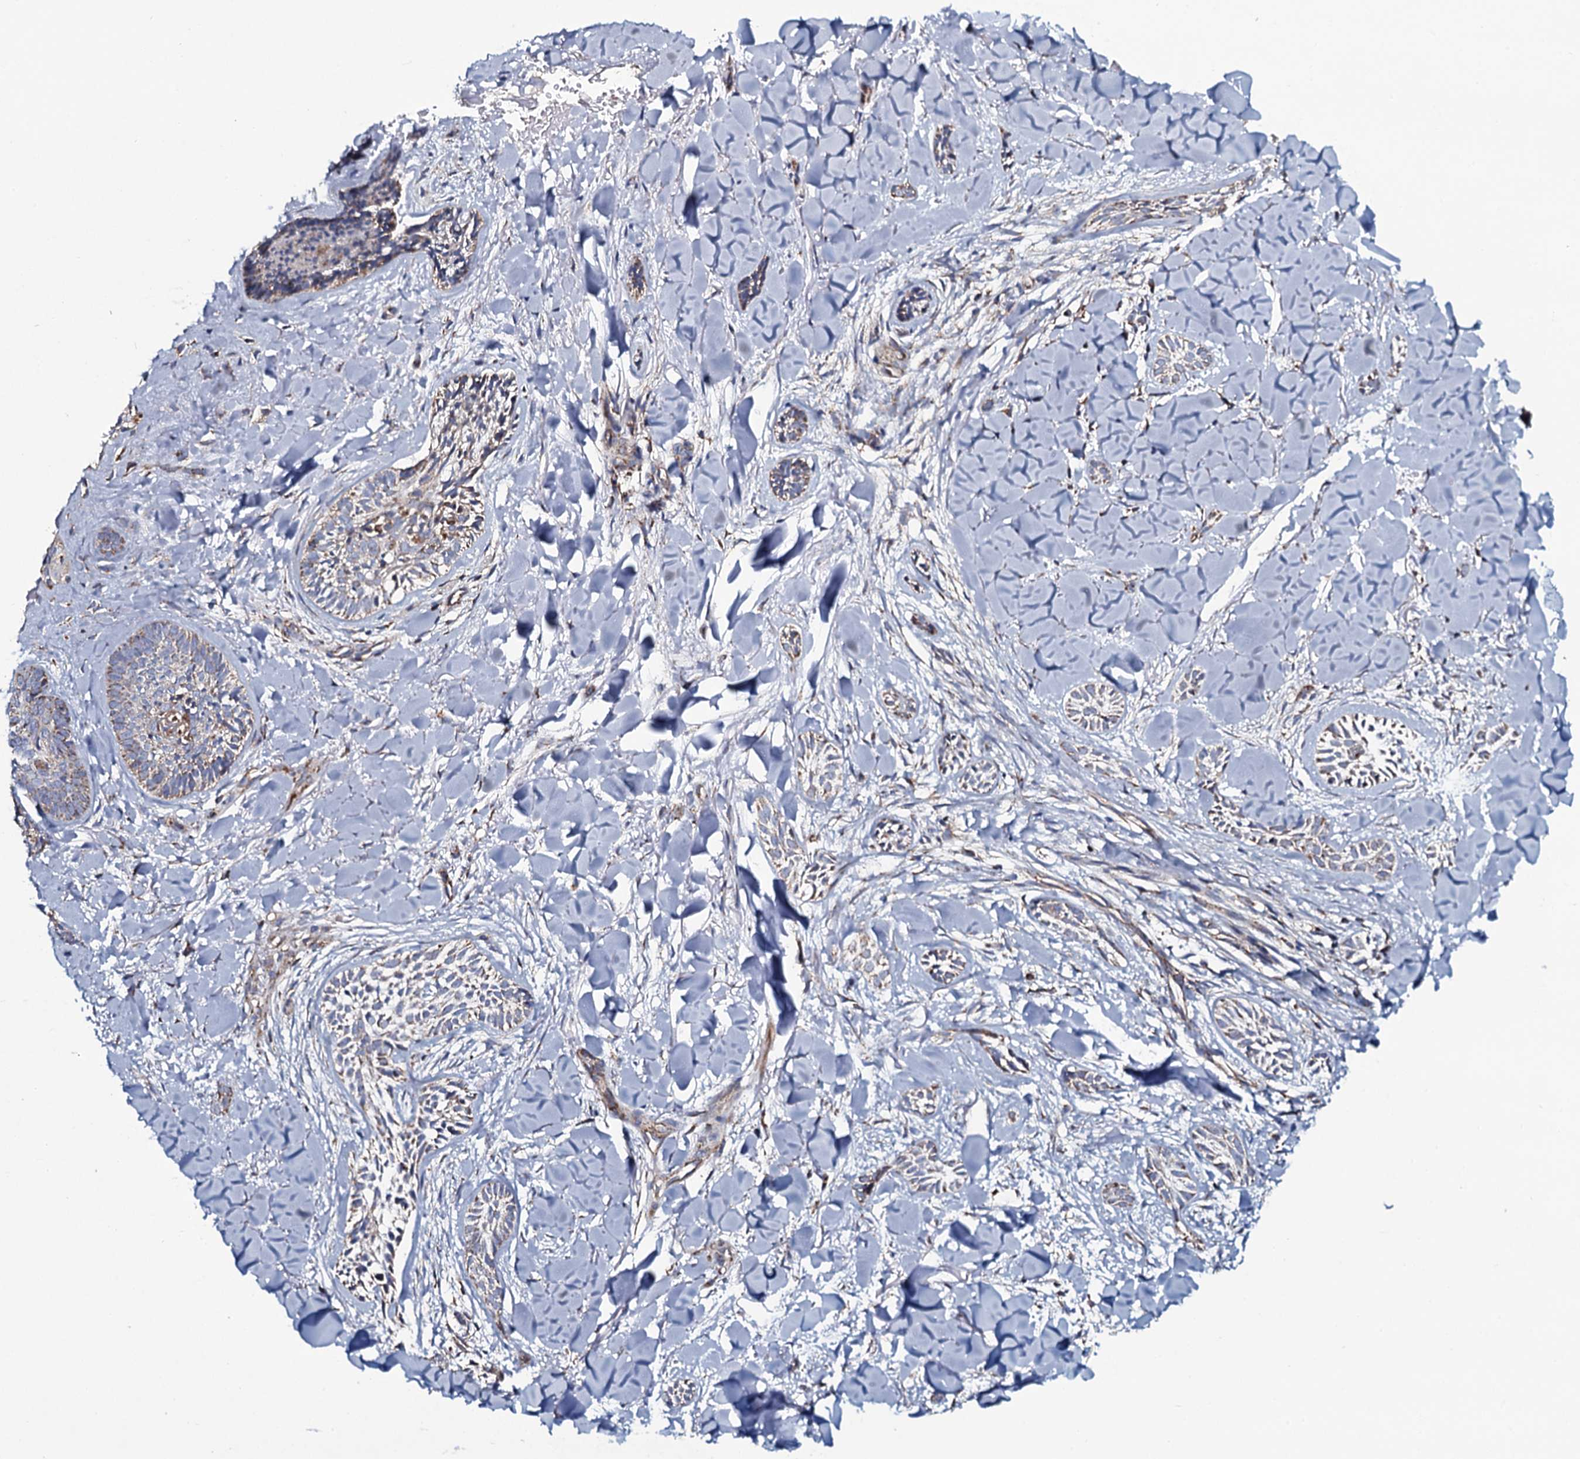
{"staining": {"intensity": "weak", "quantity": "25%-75%", "location": "cytoplasmic/membranous"}, "tissue": "skin cancer", "cell_type": "Tumor cells", "image_type": "cancer", "snomed": [{"axis": "morphology", "description": "Basal cell carcinoma"}, {"axis": "topography", "description": "Skin"}], "caption": "An immunohistochemistry photomicrograph of tumor tissue is shown. Protein staining in brown highlights weak cytoplasmic/membranous positivity in skin cancer (basal cell carcinoma) within tumor cells.", "gene": "EVC2", "patient": {"sex": "female", "age": 59}}